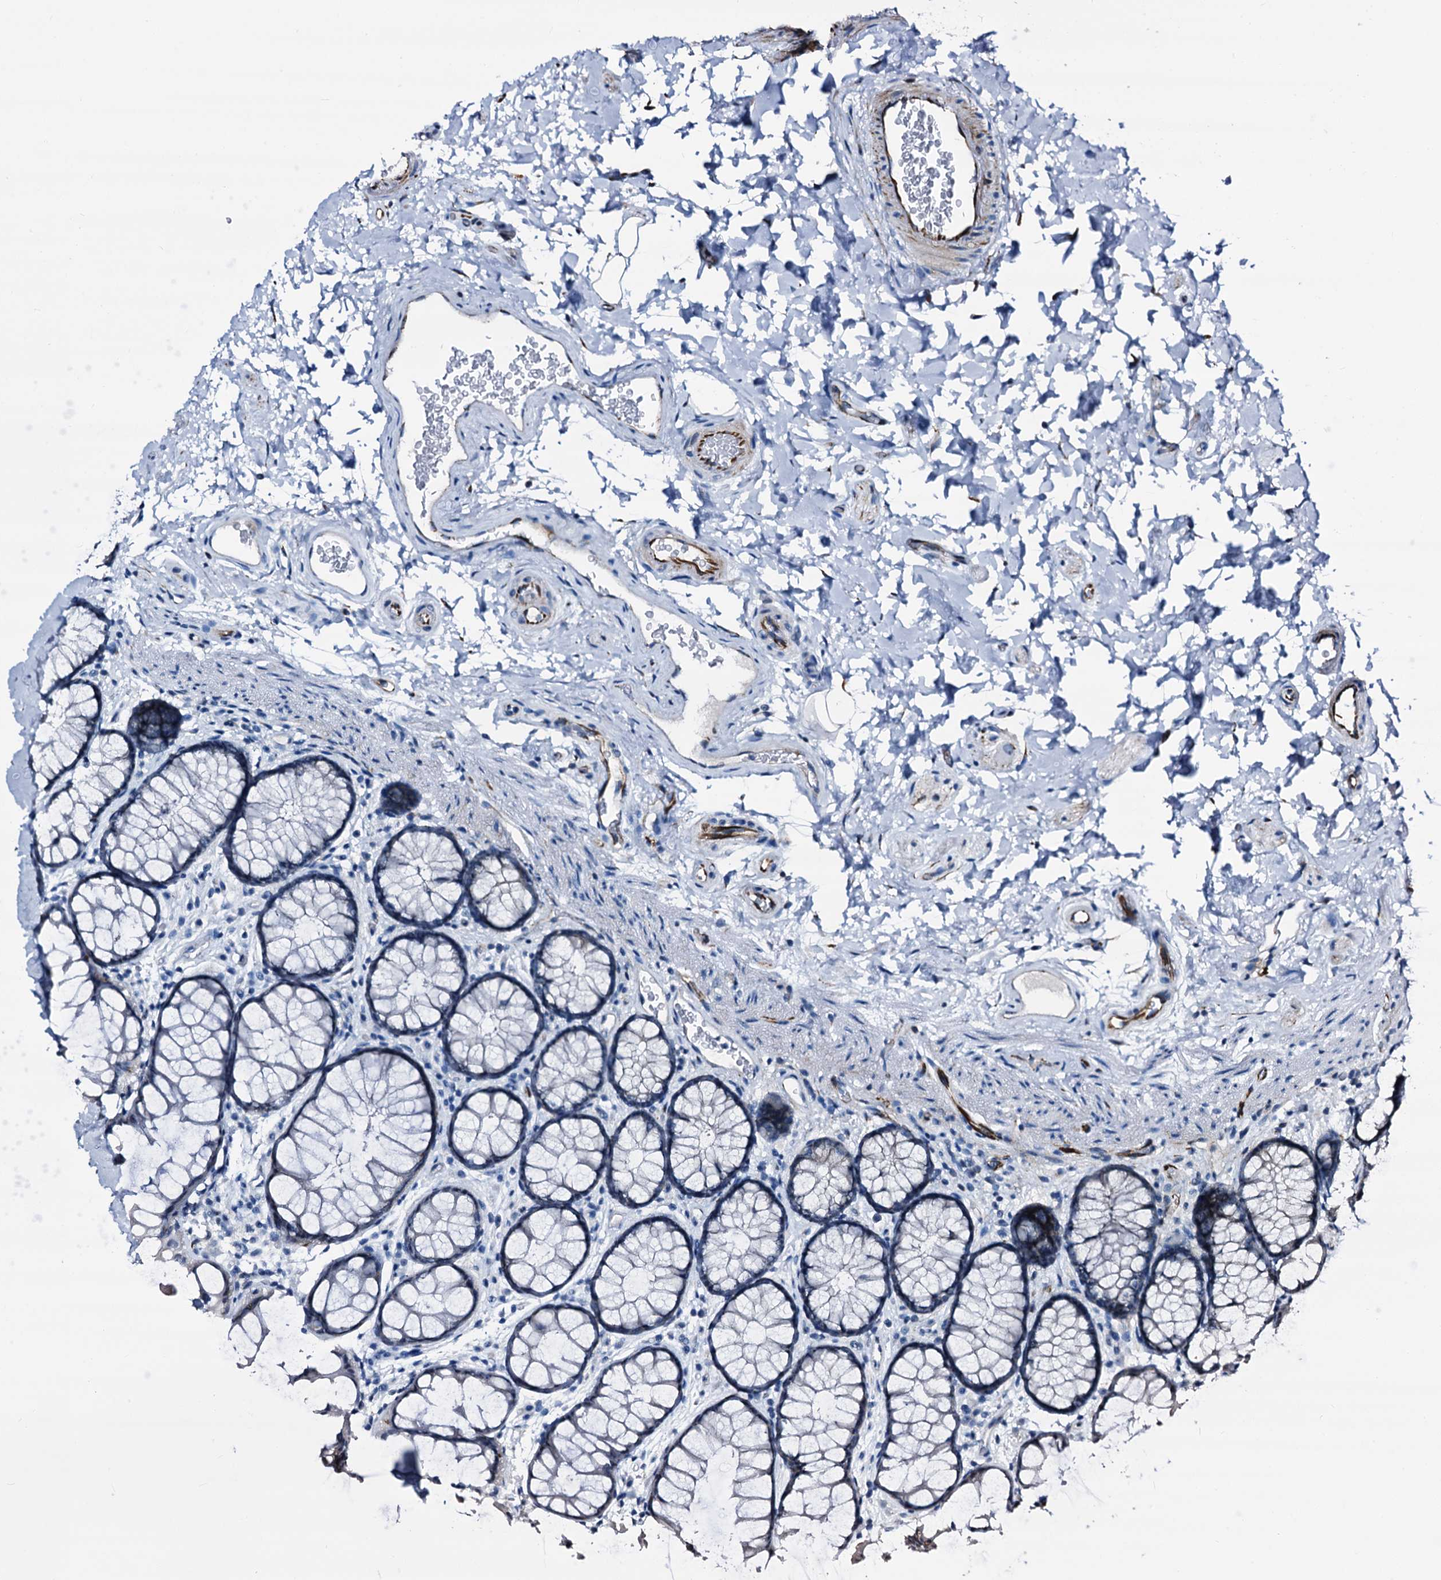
{"staining": {"intensity": "strong", "quantity": "25%-75%", "location": "cytoplasmic/membranous"}, "tissue": "colon", "cell_type": "Endothelial cells", "image_type": "normal", "snomed": [{"axis": "morphology", "description": "Normal tissue, NOS"}, {"axis": "topography", "description": "Colon"}], "caption": "IHC staining of benign colon, which demonstrates high levels of strong cytoplasmic/membranous staining in about 25%-75% of endothelial cells indicating strong cytoplasmic/membranous protein expression. The staining was performed using DAB (brown) for protein detection and nuclei were counterstained in hematoxylin (blue).", "gene": "EMG1", "patient": {"sex": "female", "age": 82}}